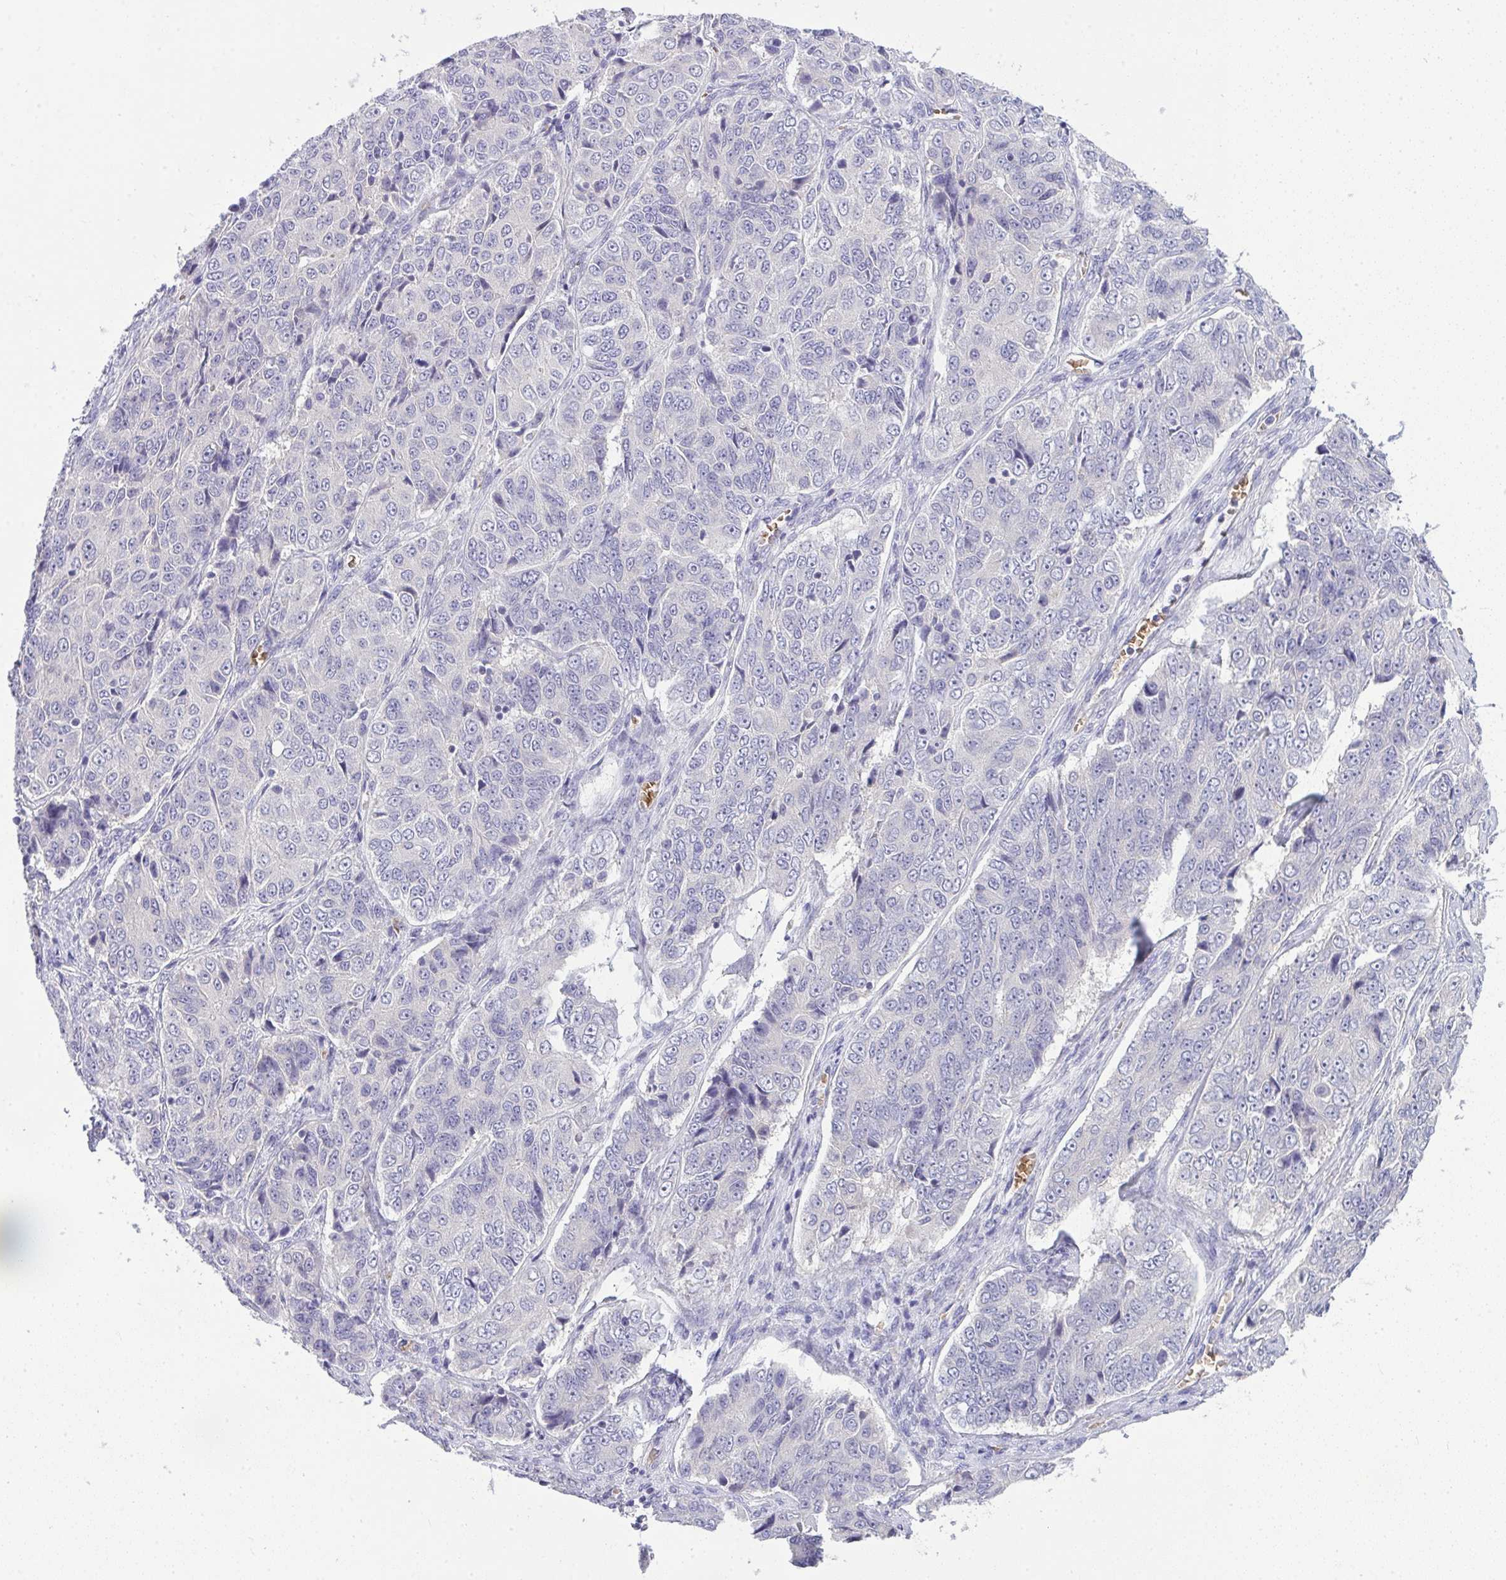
{"staining": {"intensity": "negative", "quantity": "none", "location": "none"}, "tissue": "ovarian cancer", "cell_type": "Tumor cells", "image_type": "cancer", "snomed": [{"axis": "morphology", "description": "Carcinoma, endometroid"}, {"axis": "topography", "description": "Ovary"}], "caption": "IHC of ovarian endometroid carcinoma shows no positivity in tumor cells.", "gene": "SPTB", "patient": {"sex": "female", "age": 51}}